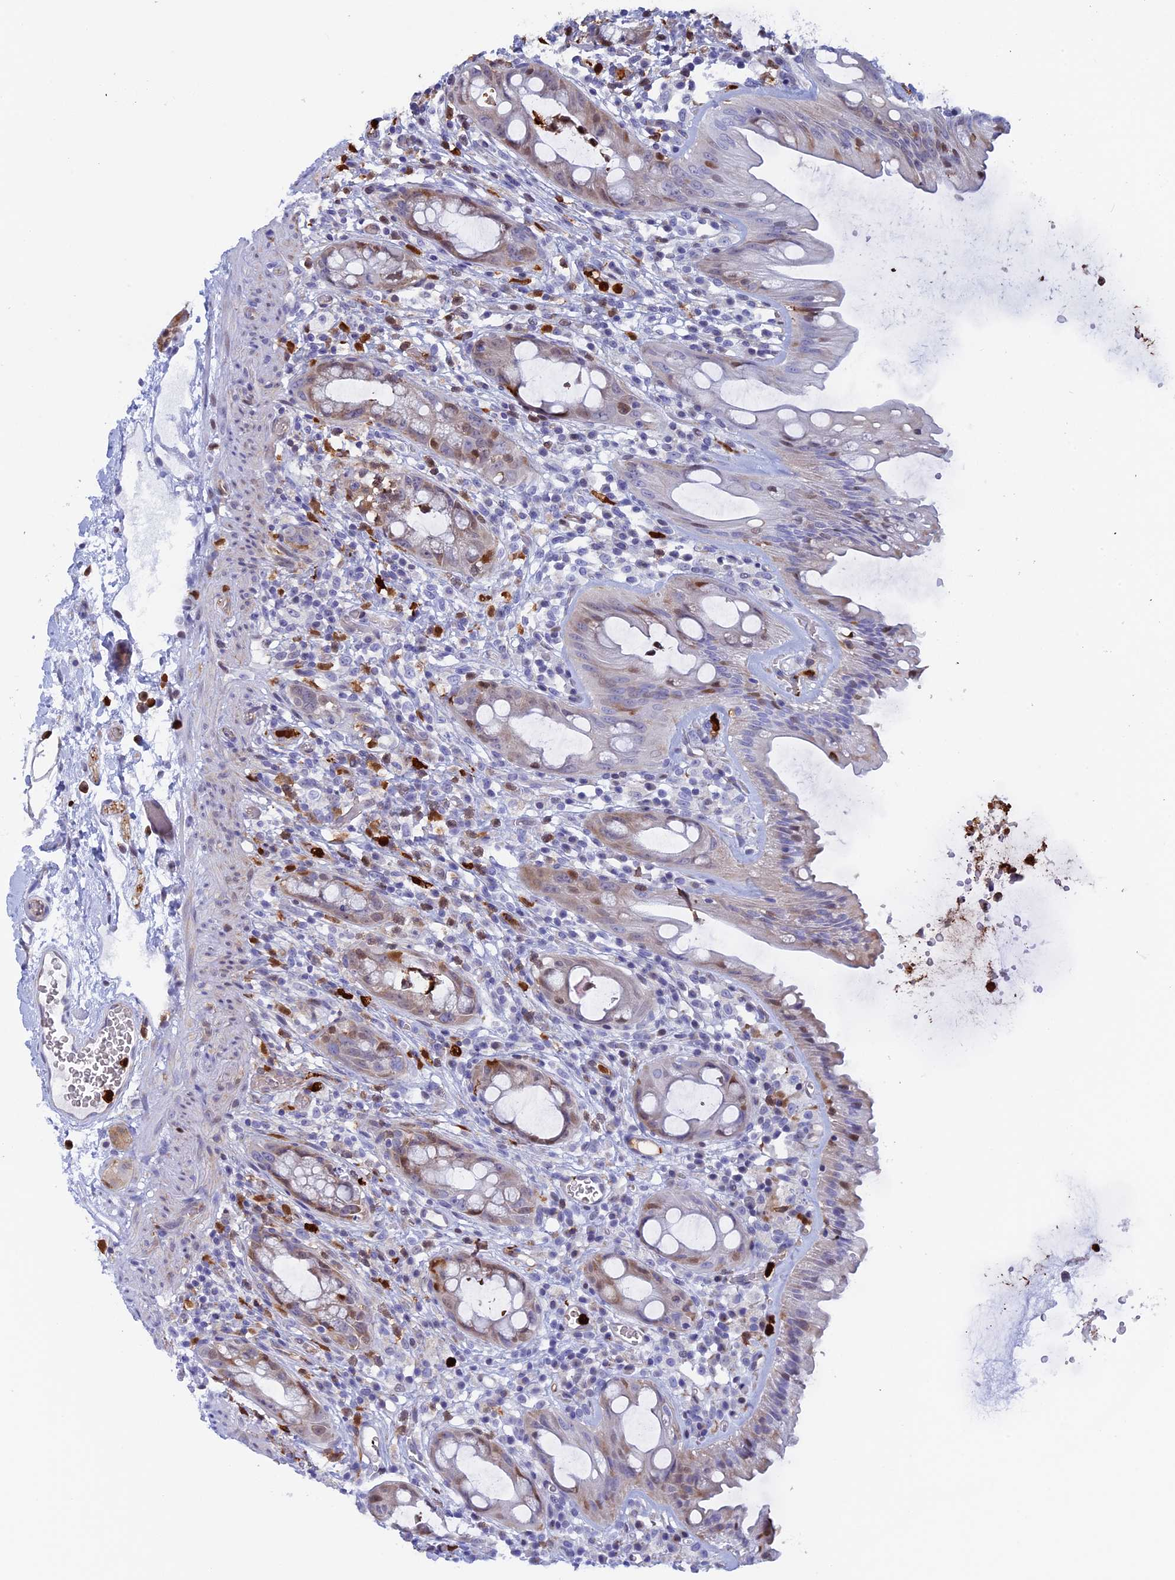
{"staining": {"intensity": "weak", "quantity": "<25%", "location": "cytoplasmic/membranous"}, "tissue": "rectum", "cell_type": "Glandular cells", "image_type": "normal", "snomed": [{"axis": "morphology", "description": "Normal tissue, NOS"}, {"axis": "topography", "description": "Rectum"}], "caption": "Immunohistochemistry histopathology image of unremarkable rectum: human rectum stained with DAB demonstrates no significant protein positivity in glandular cells.", "gene": "SLC26A1", "patient": {"sex": "female", "age": 57}}